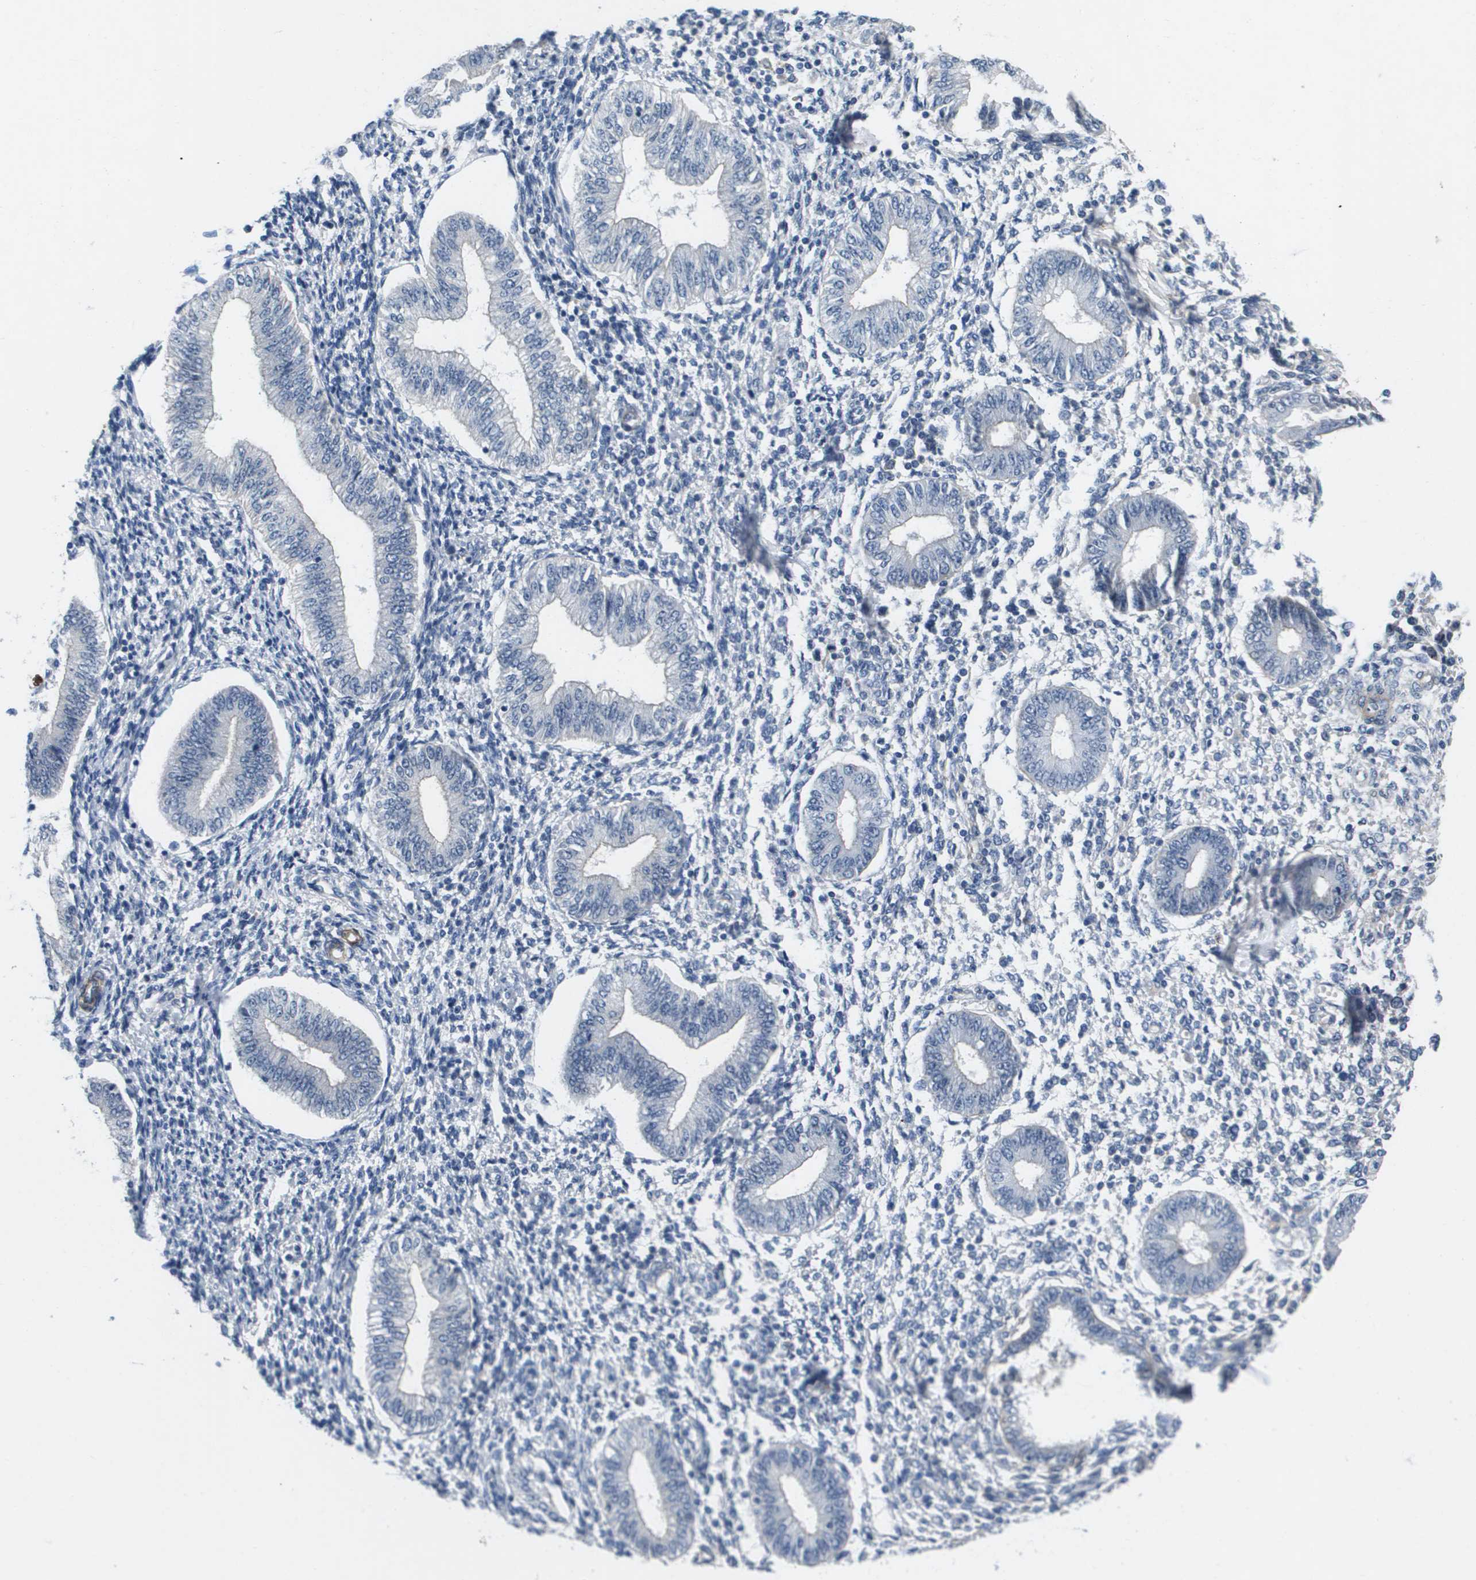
{"staining": {"intensity": "negative", "quantity": "none", "location": "none"}, "tissue": "endometrium", "cell_type": "Cells in endometrial stroma", "image_type": "normal", "snomed": [{"axis": "morphology", "description": "Normal tissue, NOS"}, {"axis": "topography", "description": "Endometrium"}], "caption": "DAB (3,3'-diaminobenzidine) immunohistochemical staining of benign human endometrium reveals no significant staining in cells in endometrial stroma.", "gene": "LPP", "patient": {"sex": "female", "age": 50}}